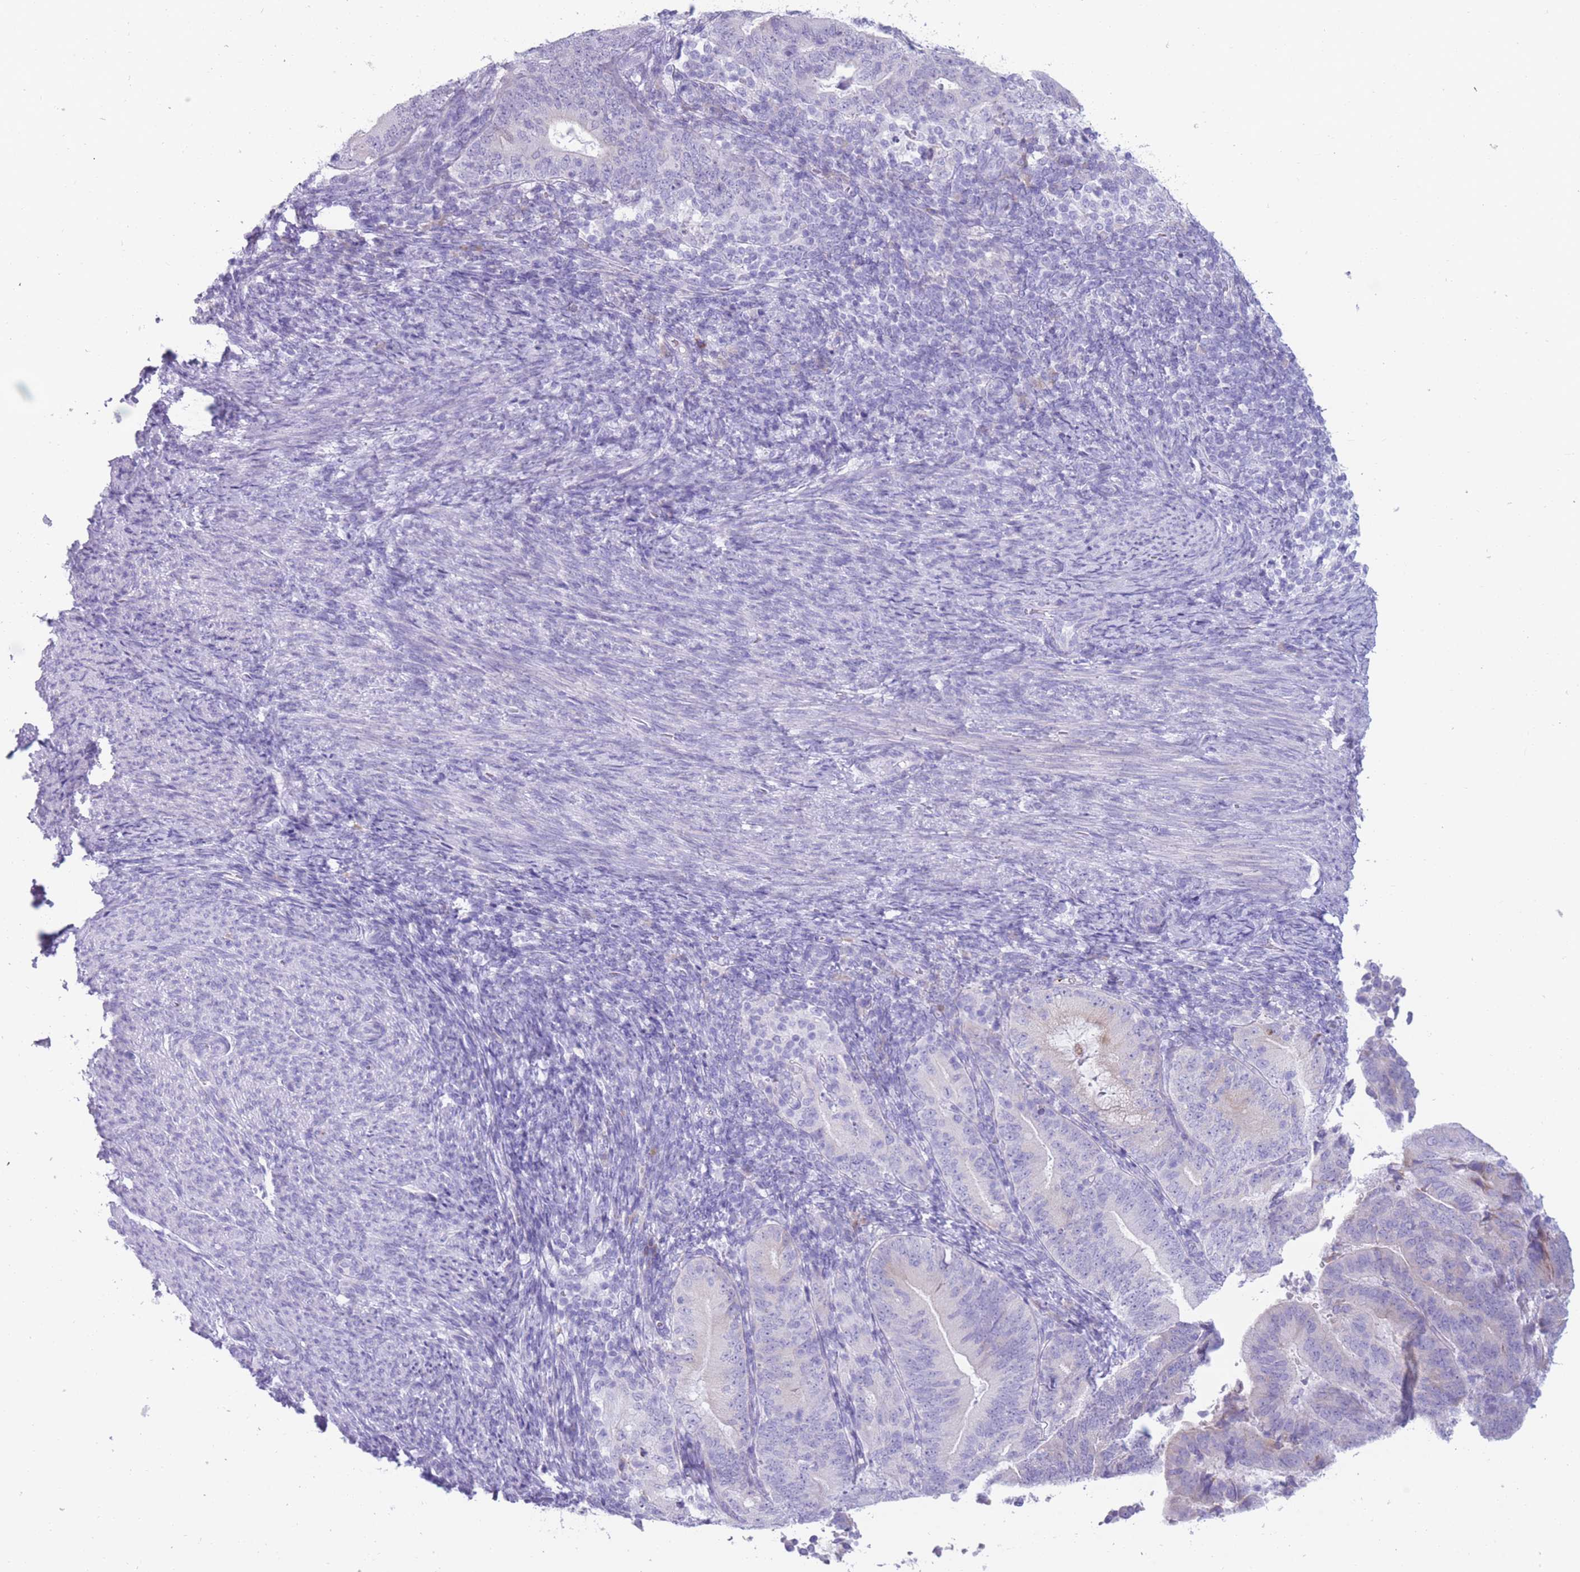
{"staining": {"intensity": "negative", "quantity": "none", "location": "none"}, "tissue": "endometrial cancer", "cell_type": "Tumor cells", "image_type": "cancer", "snomed": [{"axis": "morphology", "description": "Adenocarcinoma, NOS"}, {"axis": "topography", "description": "Endometrium"}], "caption": "DAB (3,3'-diaminobenzidine) immunohistochemical staining of endometrial adenocarcinoma displays no significant staining in tumor cells. The staining is performed using DAB (3,3'-diaminobenzidine) brown chromogen with nuclei counter-stained in using hematoxylin.", "gene": "COL27A1", "patient": {"sex": "female", "age": 70}}